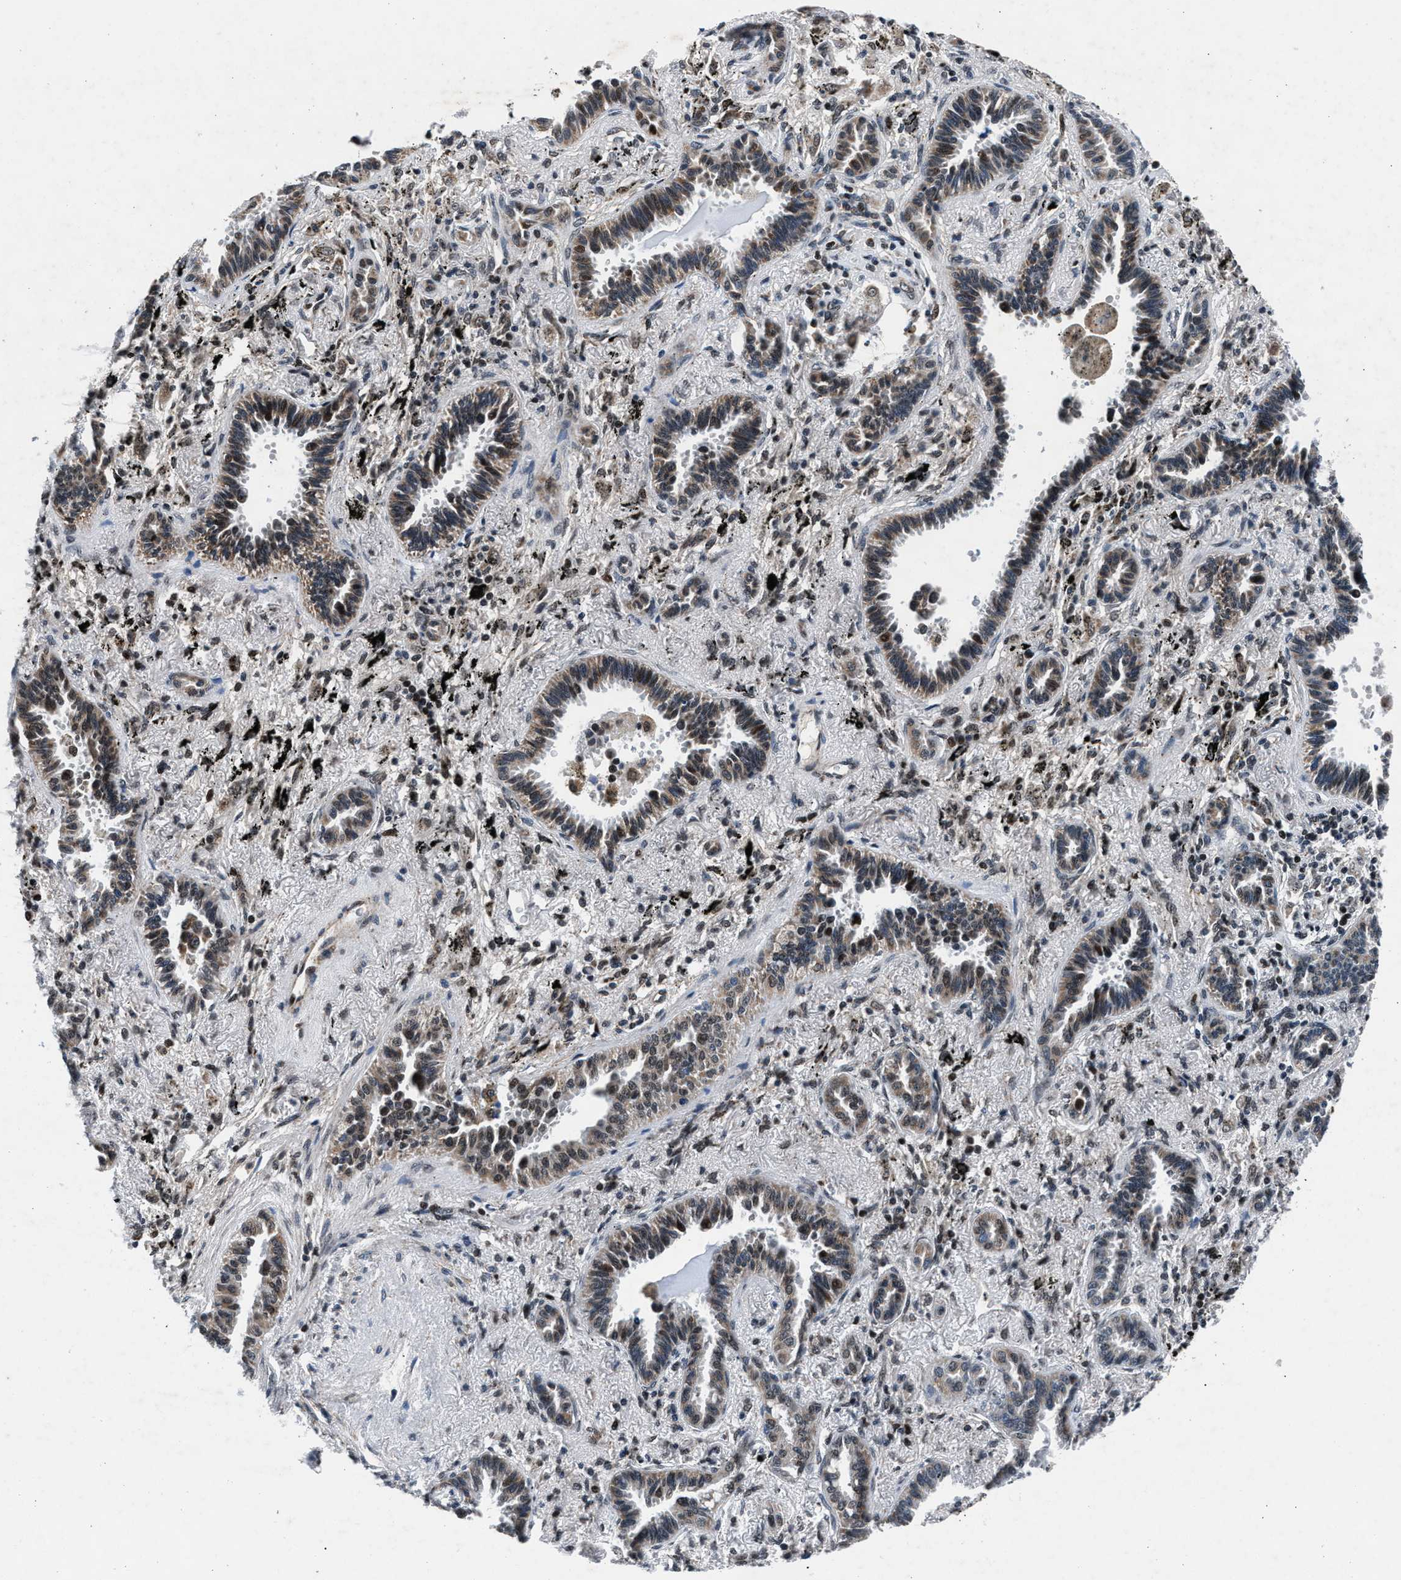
{"staining": {"intensity": "weak", "quantity": ">75%", "location": "cytoplasmic/membranous"}, "tissue": "lung cancer", "cell_type": "Tumor cells", "image_type": "cancer", "snomed": [{"axis": "morphology", "description": "Adenocarcinoma, NOS"}, {"axis": "topography", "description": "Lung"}], "caption": "A histopathology image of human adenocarcinoma (lung) stained for a protein displays weak cytoplasmic/membranous brown staining in tumor cells. The staining was performed using DAB, with brown indicating positive protein expression. Nuclei are stained blue with hematoxylin.", "gene": "PRRC2B", "patient": {"sex": "male", "age": 59}}